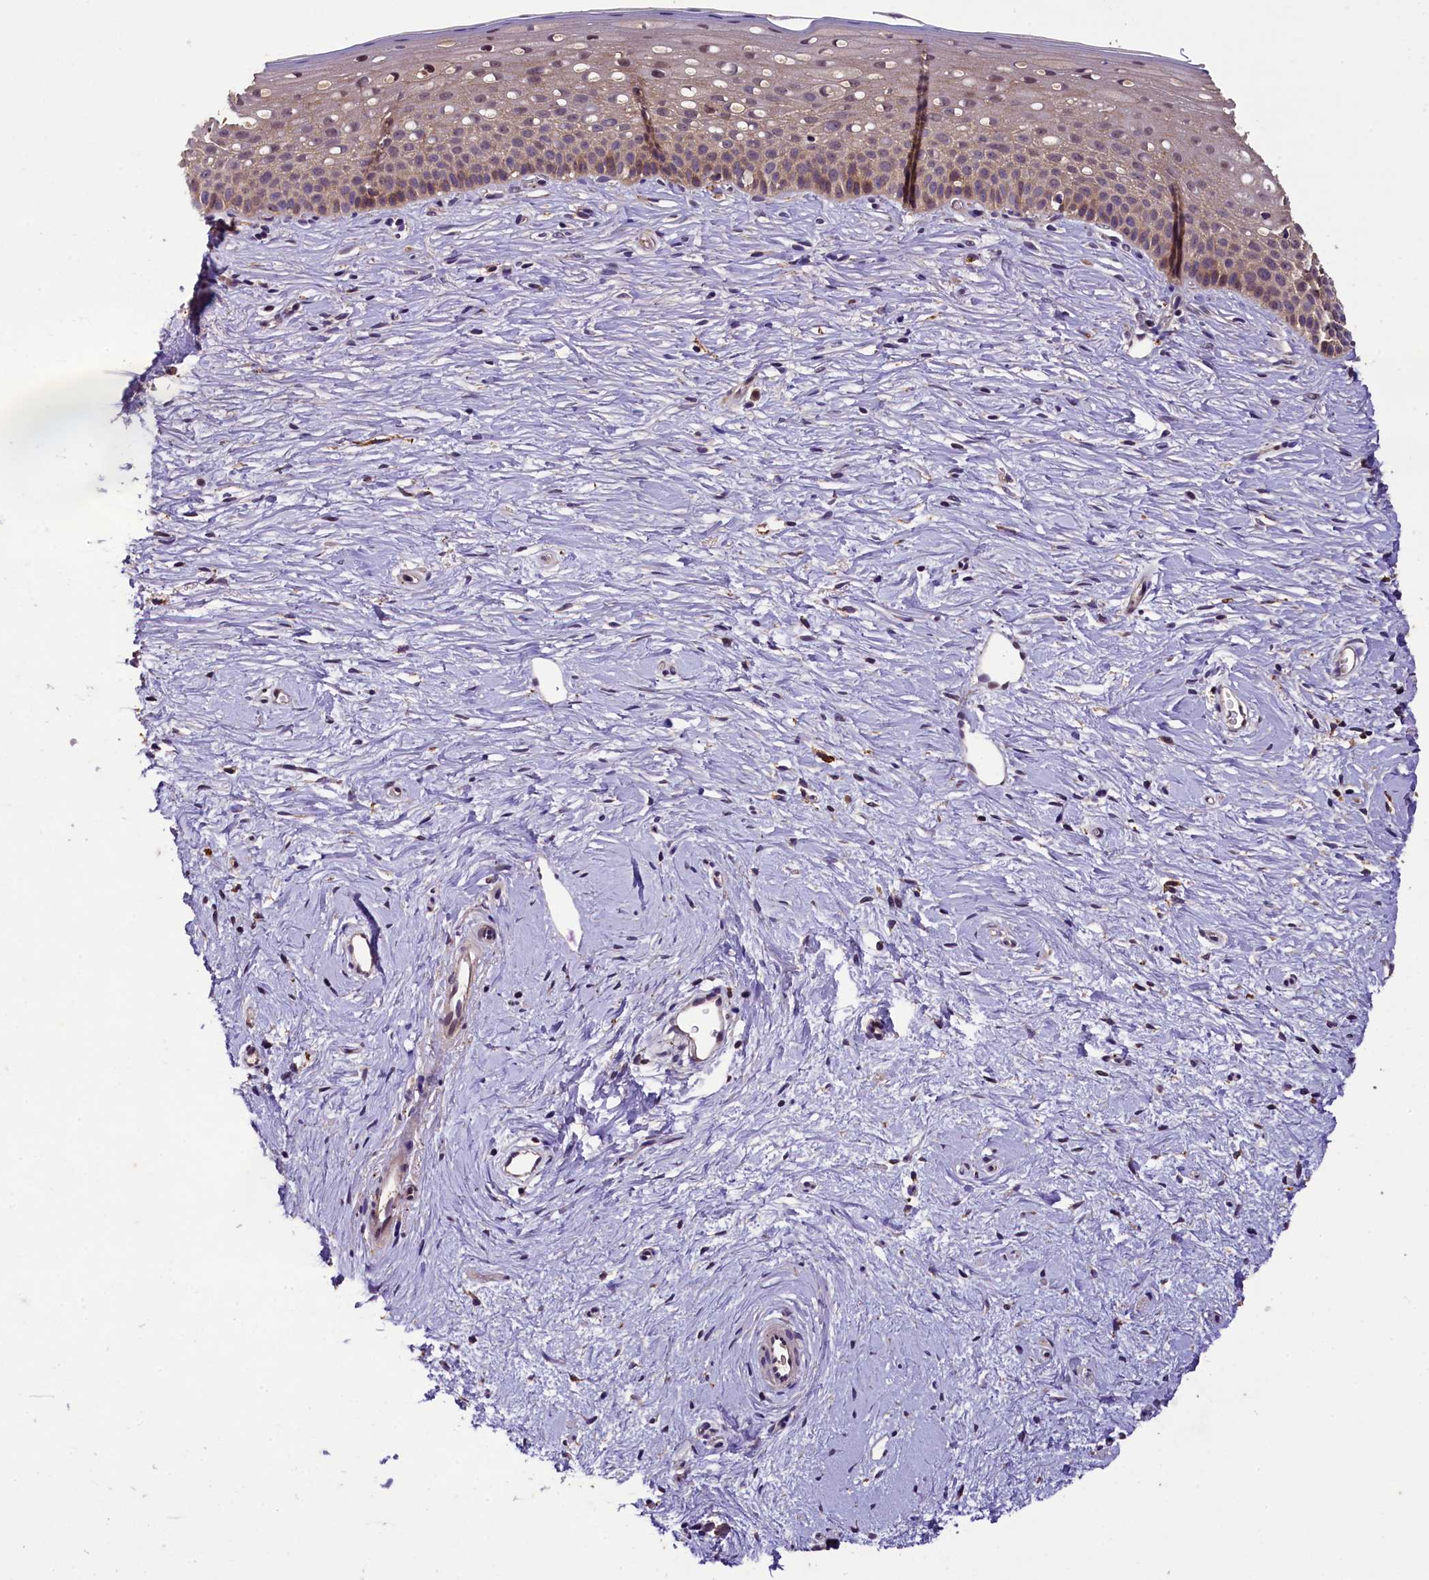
{"staining": {"intensity": "moderate", "quantity": "25%-75%", "location": "cytoplasmic/membranous"}, "tissue": "cervix", "cell_type": "Glandular cells", "image_type": "normal", "snomed": [{"axis": "morphology", "description": "Normal tissue, NOS"}, {"axis": "topography", "description": "Cervix"}], "caption": "There is medium levels of moderate cytoplasmic/membranous positivity in glandular cells of normal cervix, as demonstrated by immunohistochemical staining (brown color).", "gene": "PLXNB1", "patient": {"sex": "female", "age": 57}}